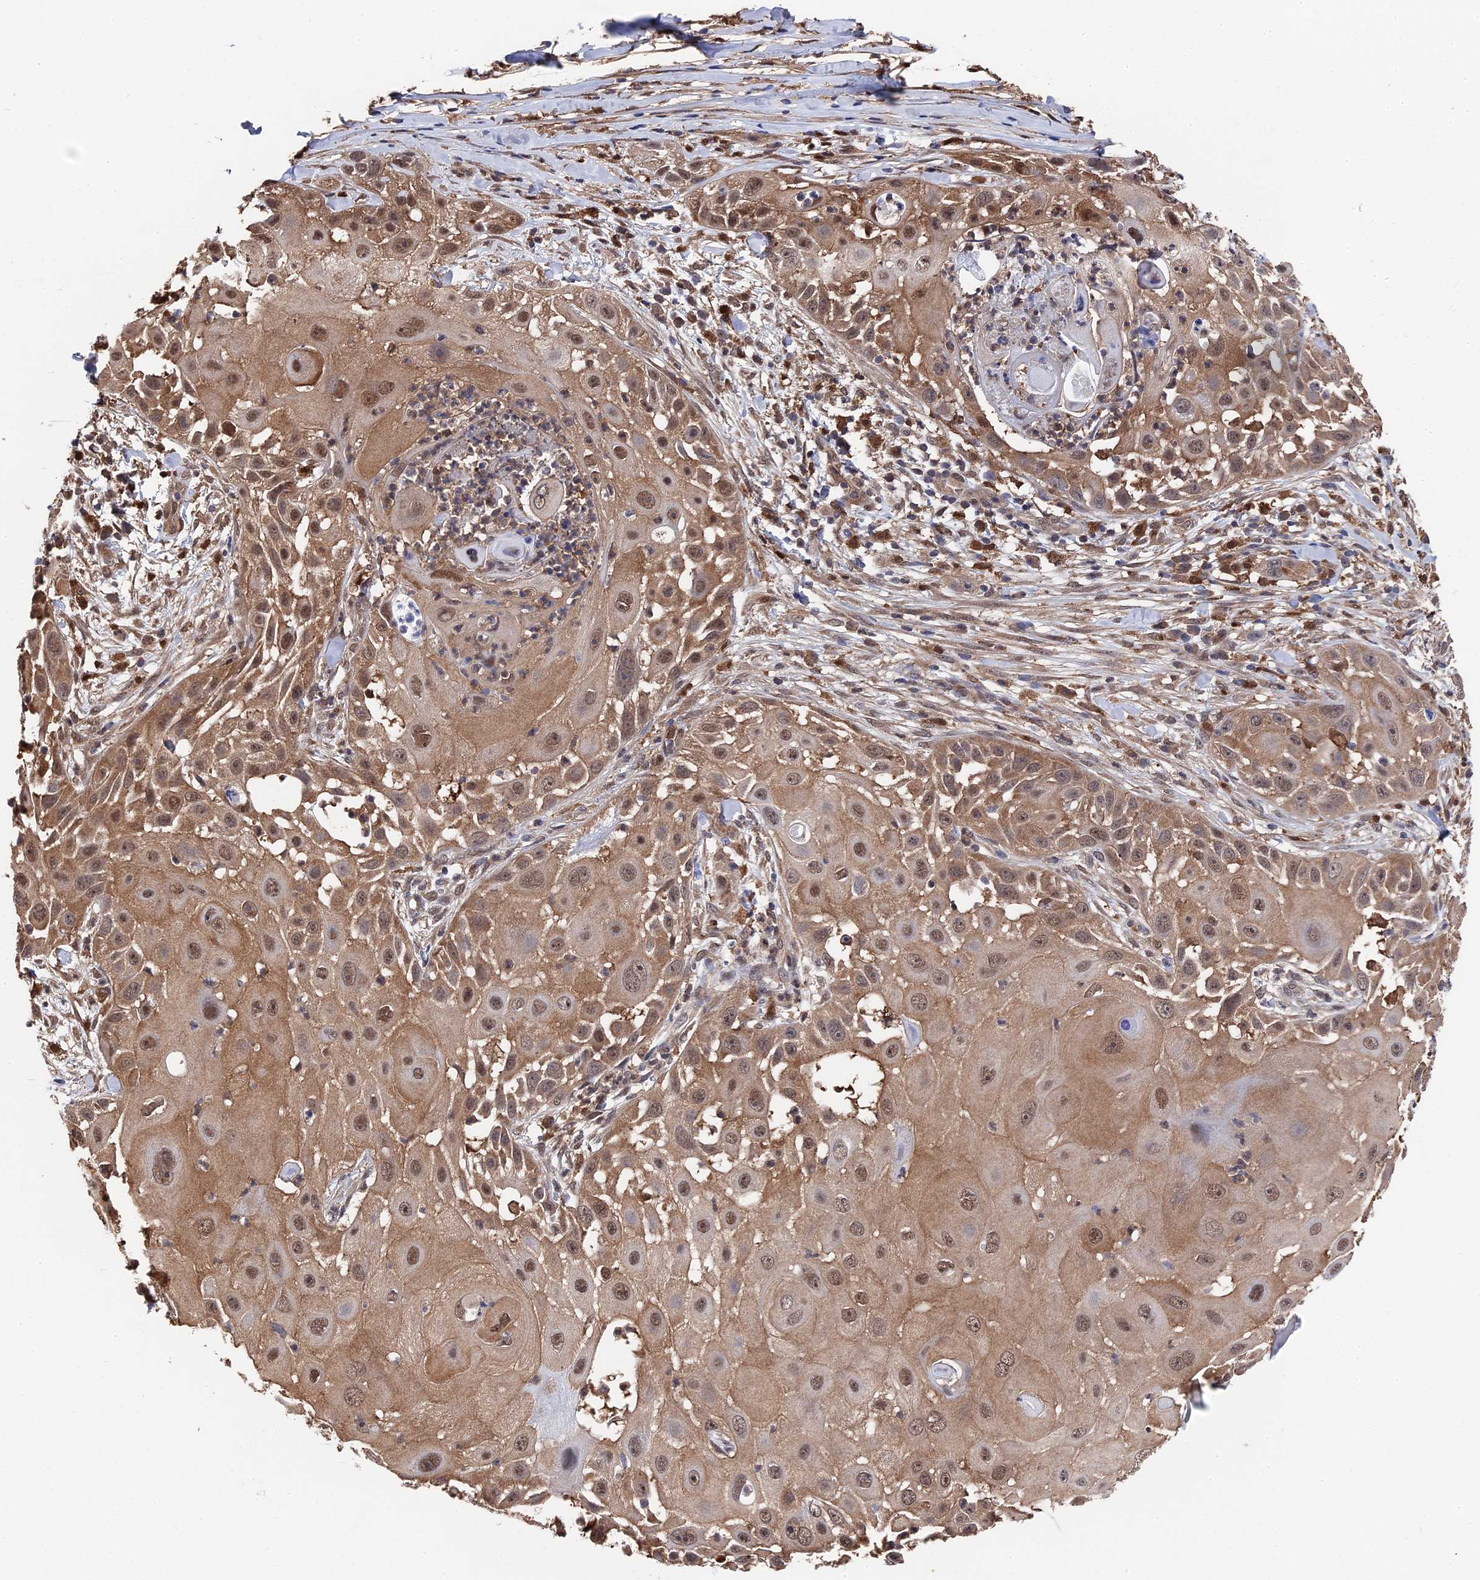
{"staining": {"intensity": "moderate", "quantity": ">75%", "location": "cytoplasmic/membranous,nuclear"}, "tissue": "skin cancer", "cell_type": "Tumor cells", "image_type": "cancer", "snomed": [{"axis": "morphology", "description": "Squamous cell carcinoma, NOS"}, {"axis": "topography", "description": "Skin"}], "caption": "Immunohistochemical staining of squamous cell carcinoma (skin) reveals moderate cytoplasmic/membranous and nuclear protein expression in about >75% of tumor cells.", "gene": "RNH1", "patient": {"sex": "female", "age": 44}}